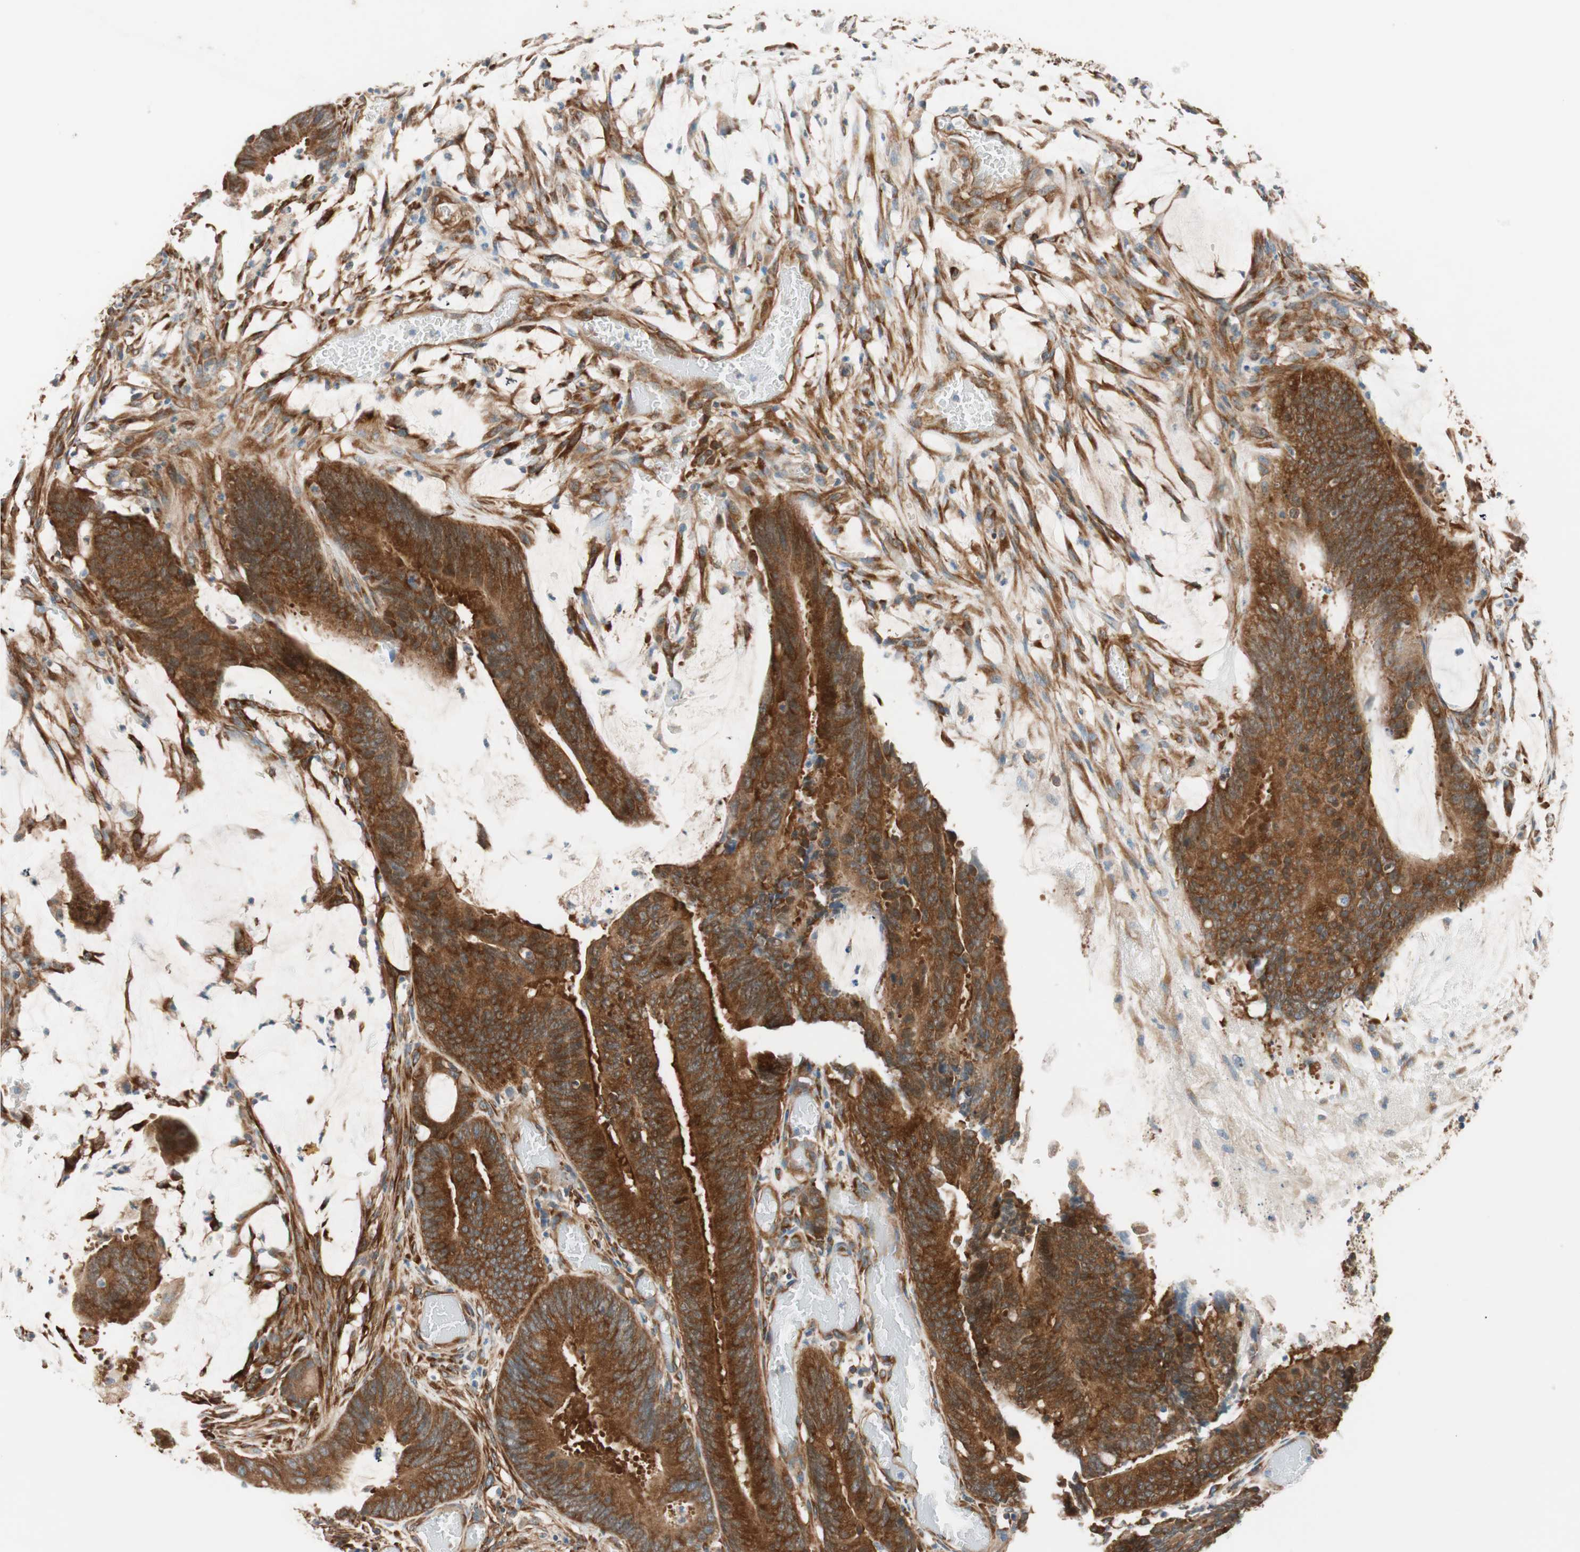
{"staining": {"intensity": "strong", "quantity": ">75%", "location": "cytoplasmic/membranous"}, "tissue": "colorectal cancer", "cell_type": "Tumor cells", "image_type": "cancer", "snomed": [{"axis": "morphology", "description": "Adenocarcinoma, NOS"}, {"axis": "topography", "description": "Rectum"}], "caption": "There is high levels of strong cytoplasmic/membranous staining in tumor cells of colorectal cancer, as demonstrated by immunohistochemical staining (brown color).", "gene": "WASL", "patient": {"sex": "female", "age": 66}}